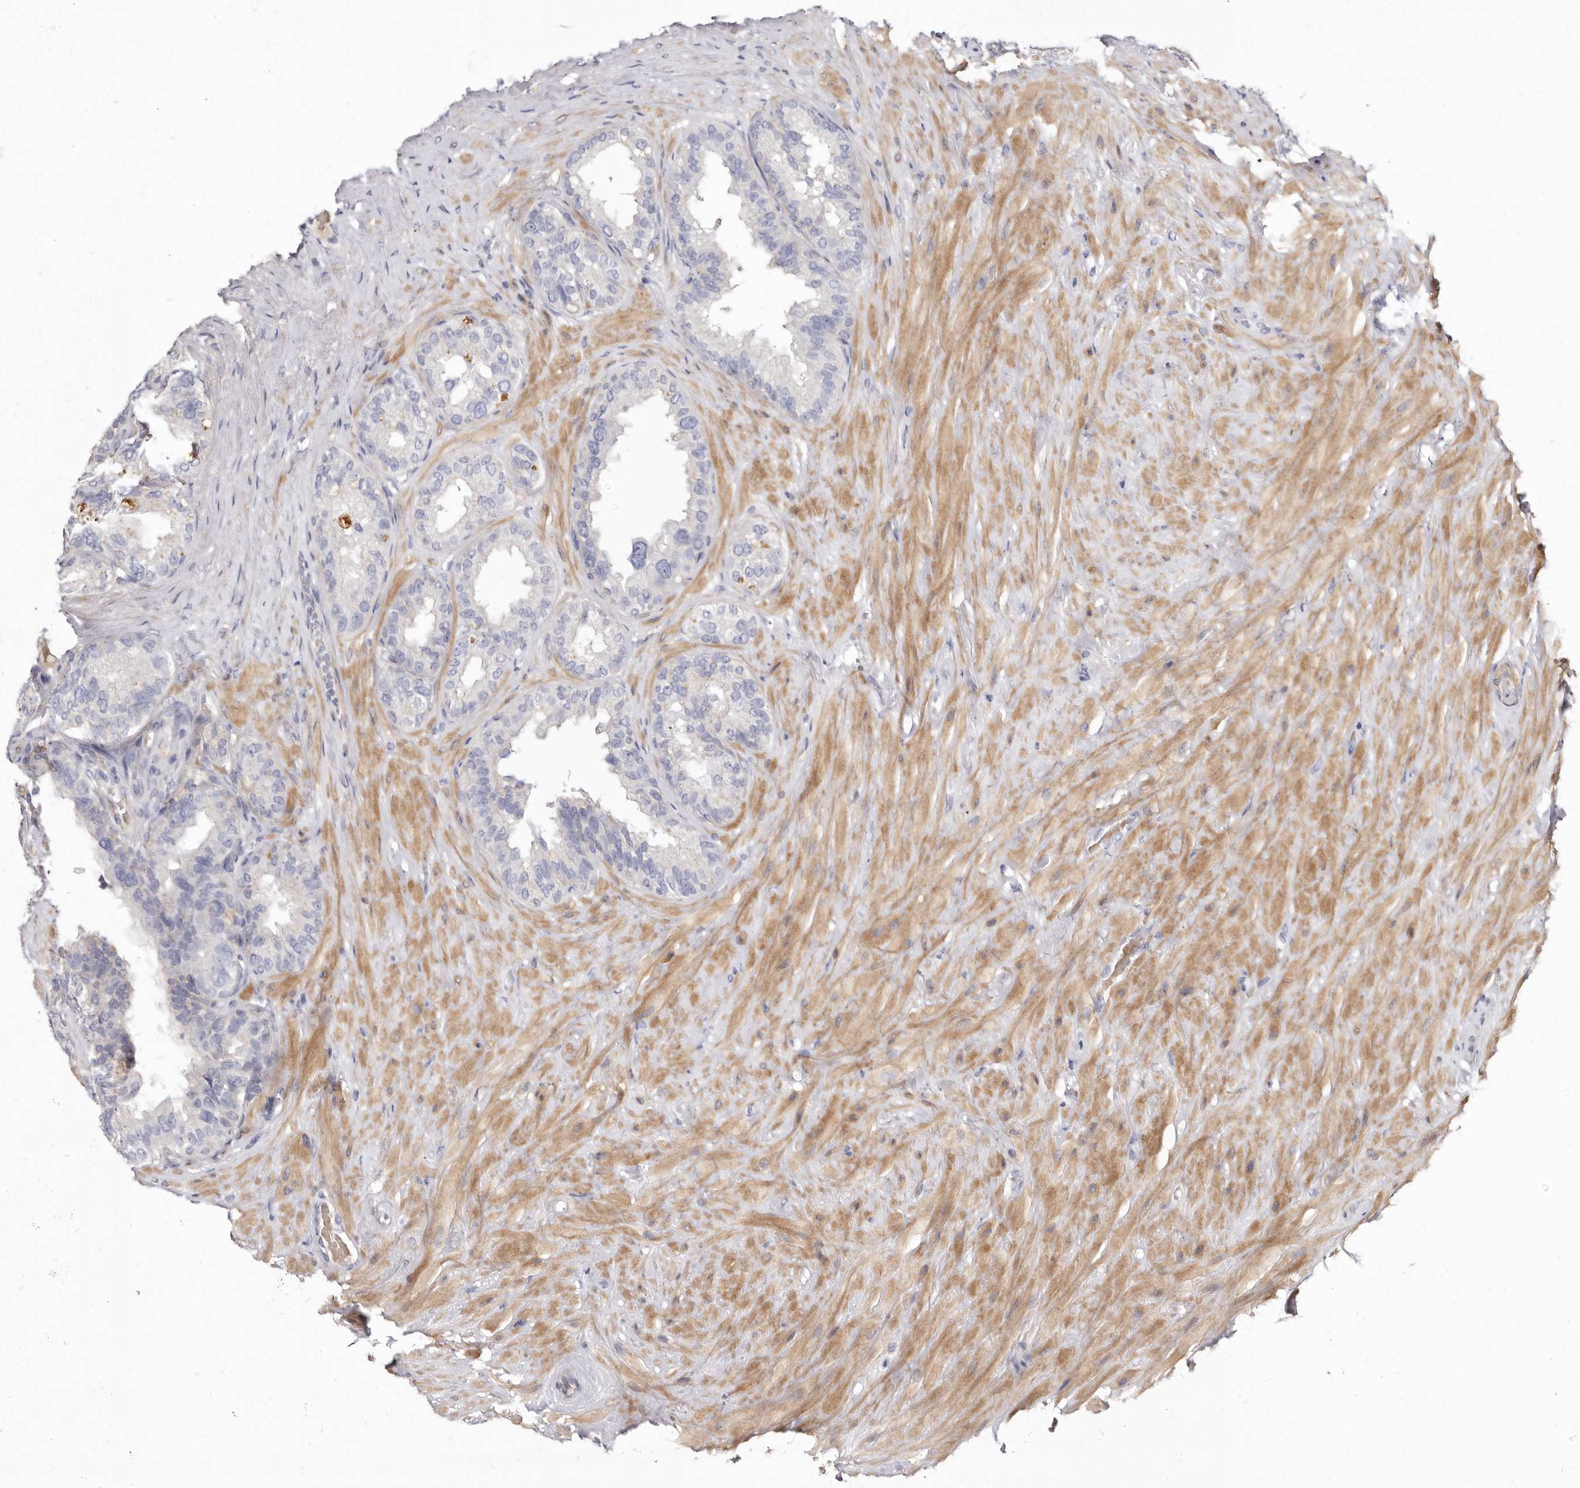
{"staining": {"intensity": "negative", "quantity": "none", "location": "none"}, "tissue": "seminal vesicle", "cell_type": "Glandular cells", "image_type": "normal", "snomed": [{"axis": "morphology", "description": "Normal tissue, NOS"}, {"axis": "topography", "description": "Seminal veicle"}], "caption": "Immunohistochemistry (IHC) of unremarkable human seminal vesicle shows no expression in glandular cells.", "gene": "S1PR5", "patient": {"sex": "male", "age": 80}}